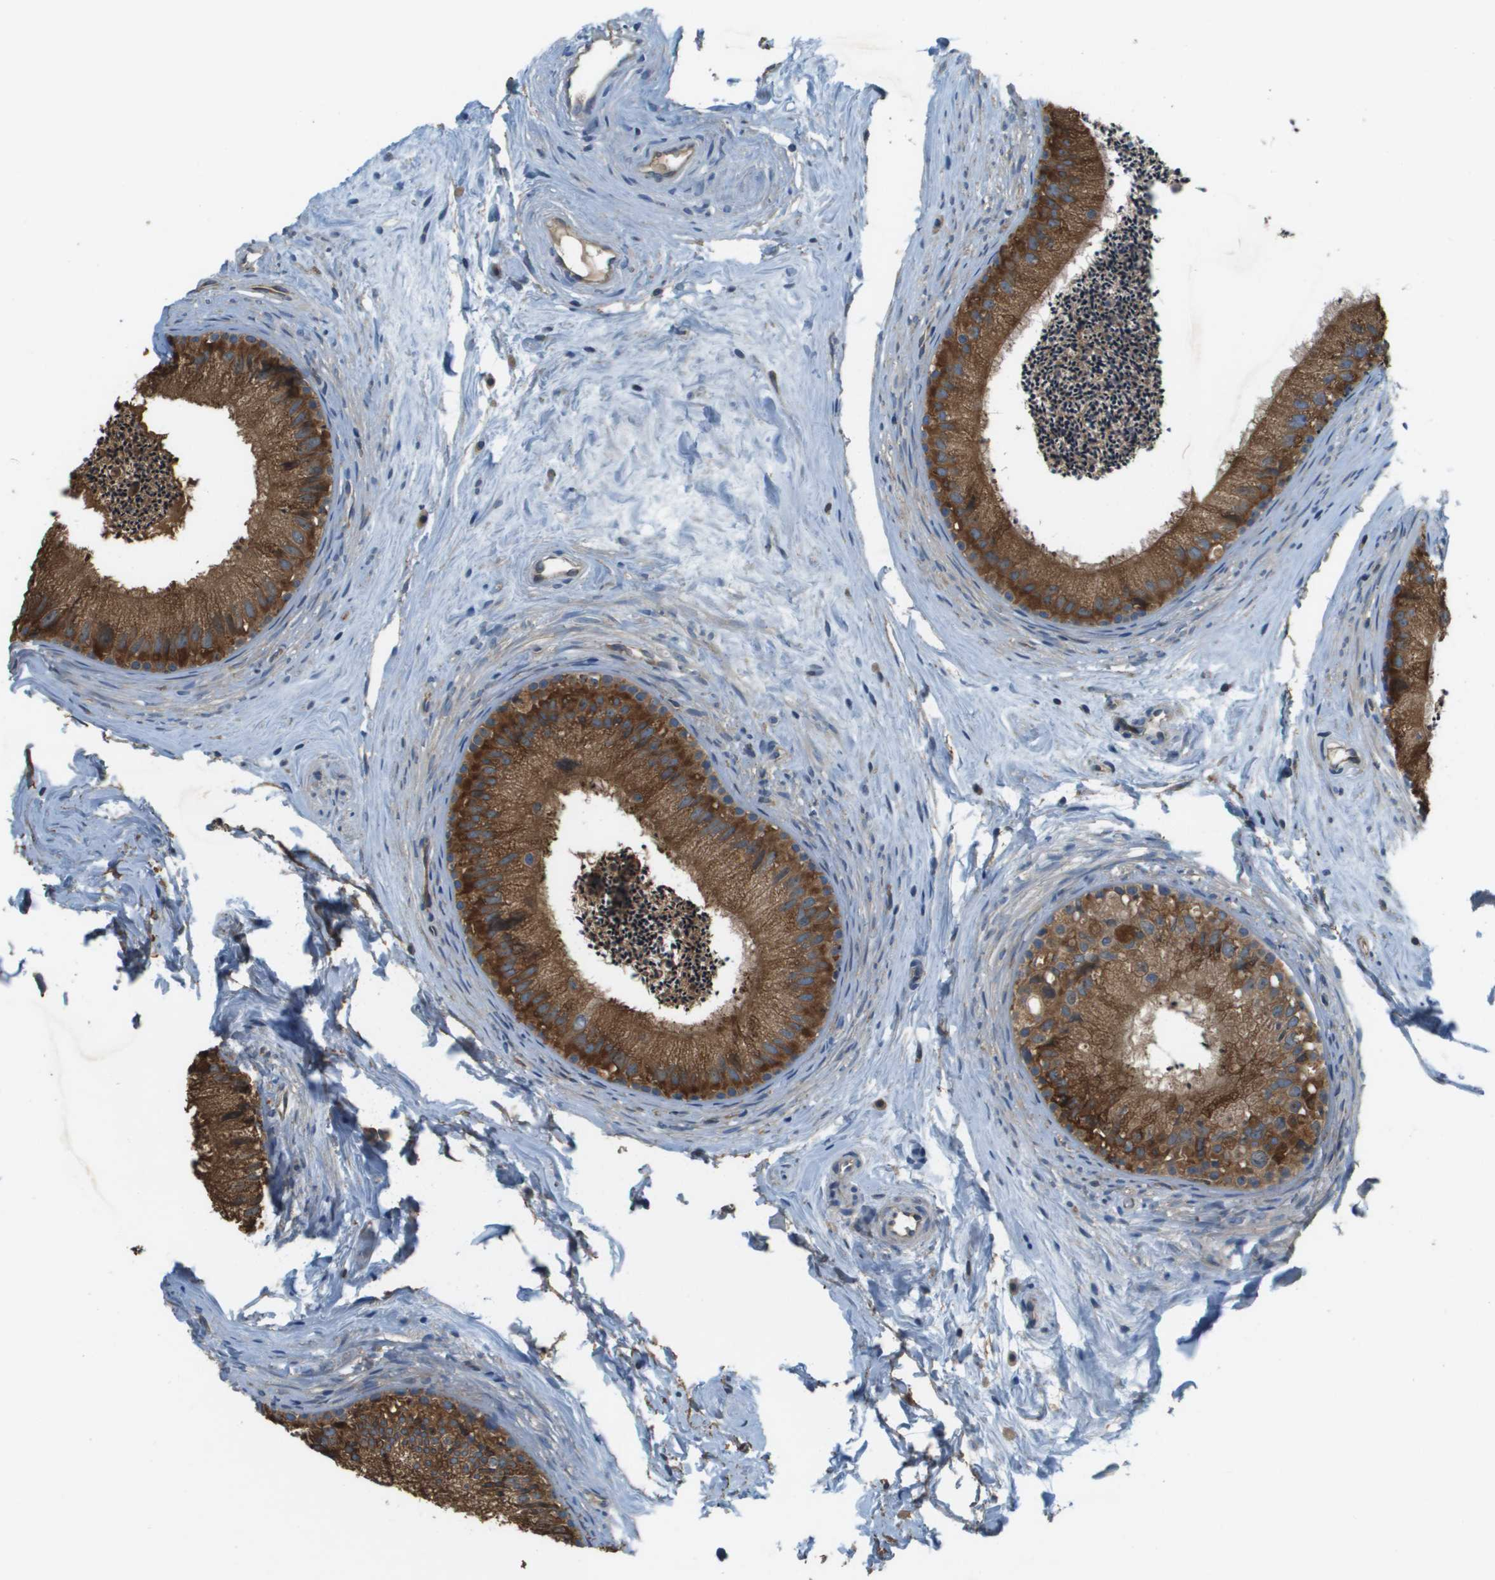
{"staining": {"intensity": "strong", "quantity": ">75%", "location": "cytoplasmic/membranous"}, "tissue": "epididymis", "cell_type": "Glandular cells", "image_type": "normal", "snomed": [{"axis": "morphology", "description": "Normal tissue, NOS"}, {"axis": "topography", "description": "Epididymis"}], "caption": "Immunohistochemical staining of benign human epididymis demonstrates strong cytoplasmic/membranous protein expression in approximately >75% of glandular cells.", "gene": "SAMSN1", "patient": {"sex": "male", "age": 56}}